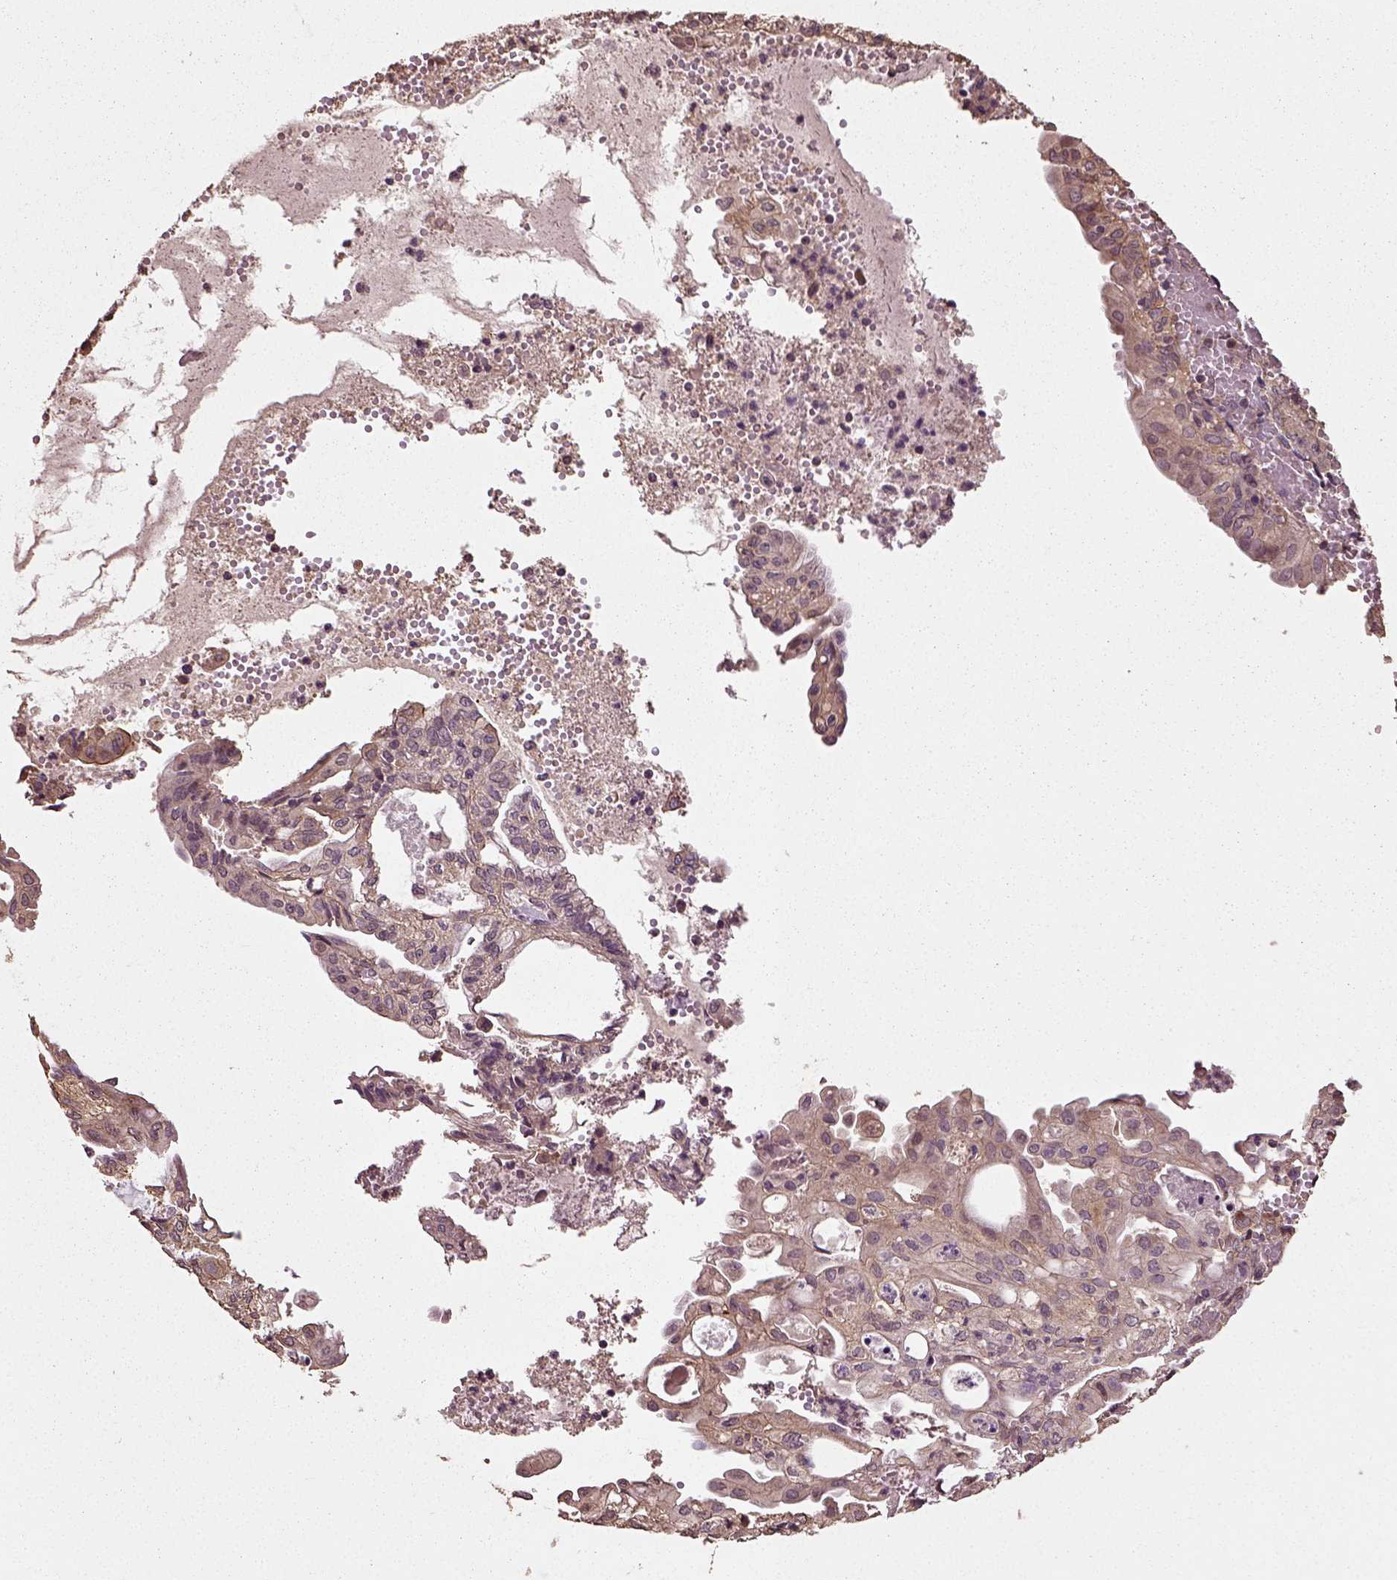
{"staining": {"intensity": "moderate", "quantity": "25%-75%", "location": "cytoplasmic/membranous"}, "tissue": "endometrial cancer", "cell_type": "Tumor cells", "image_type": "cancer", "snomed": [{"axis": "morphology", "description": "Adenocarcinoma, NOS"}, {"axis": "topography", "description": "Endometrium"}], "caption": "Moderate cytoplasmic/membranous expression for a protein is identified in approximately 25%-75% of tumor cells of endometrial cancer (adenocarcinoma) using immunohistochemistry (IHC).", "gene": "ERV3-1", "patient": {"sex": "female", "age": 68}}